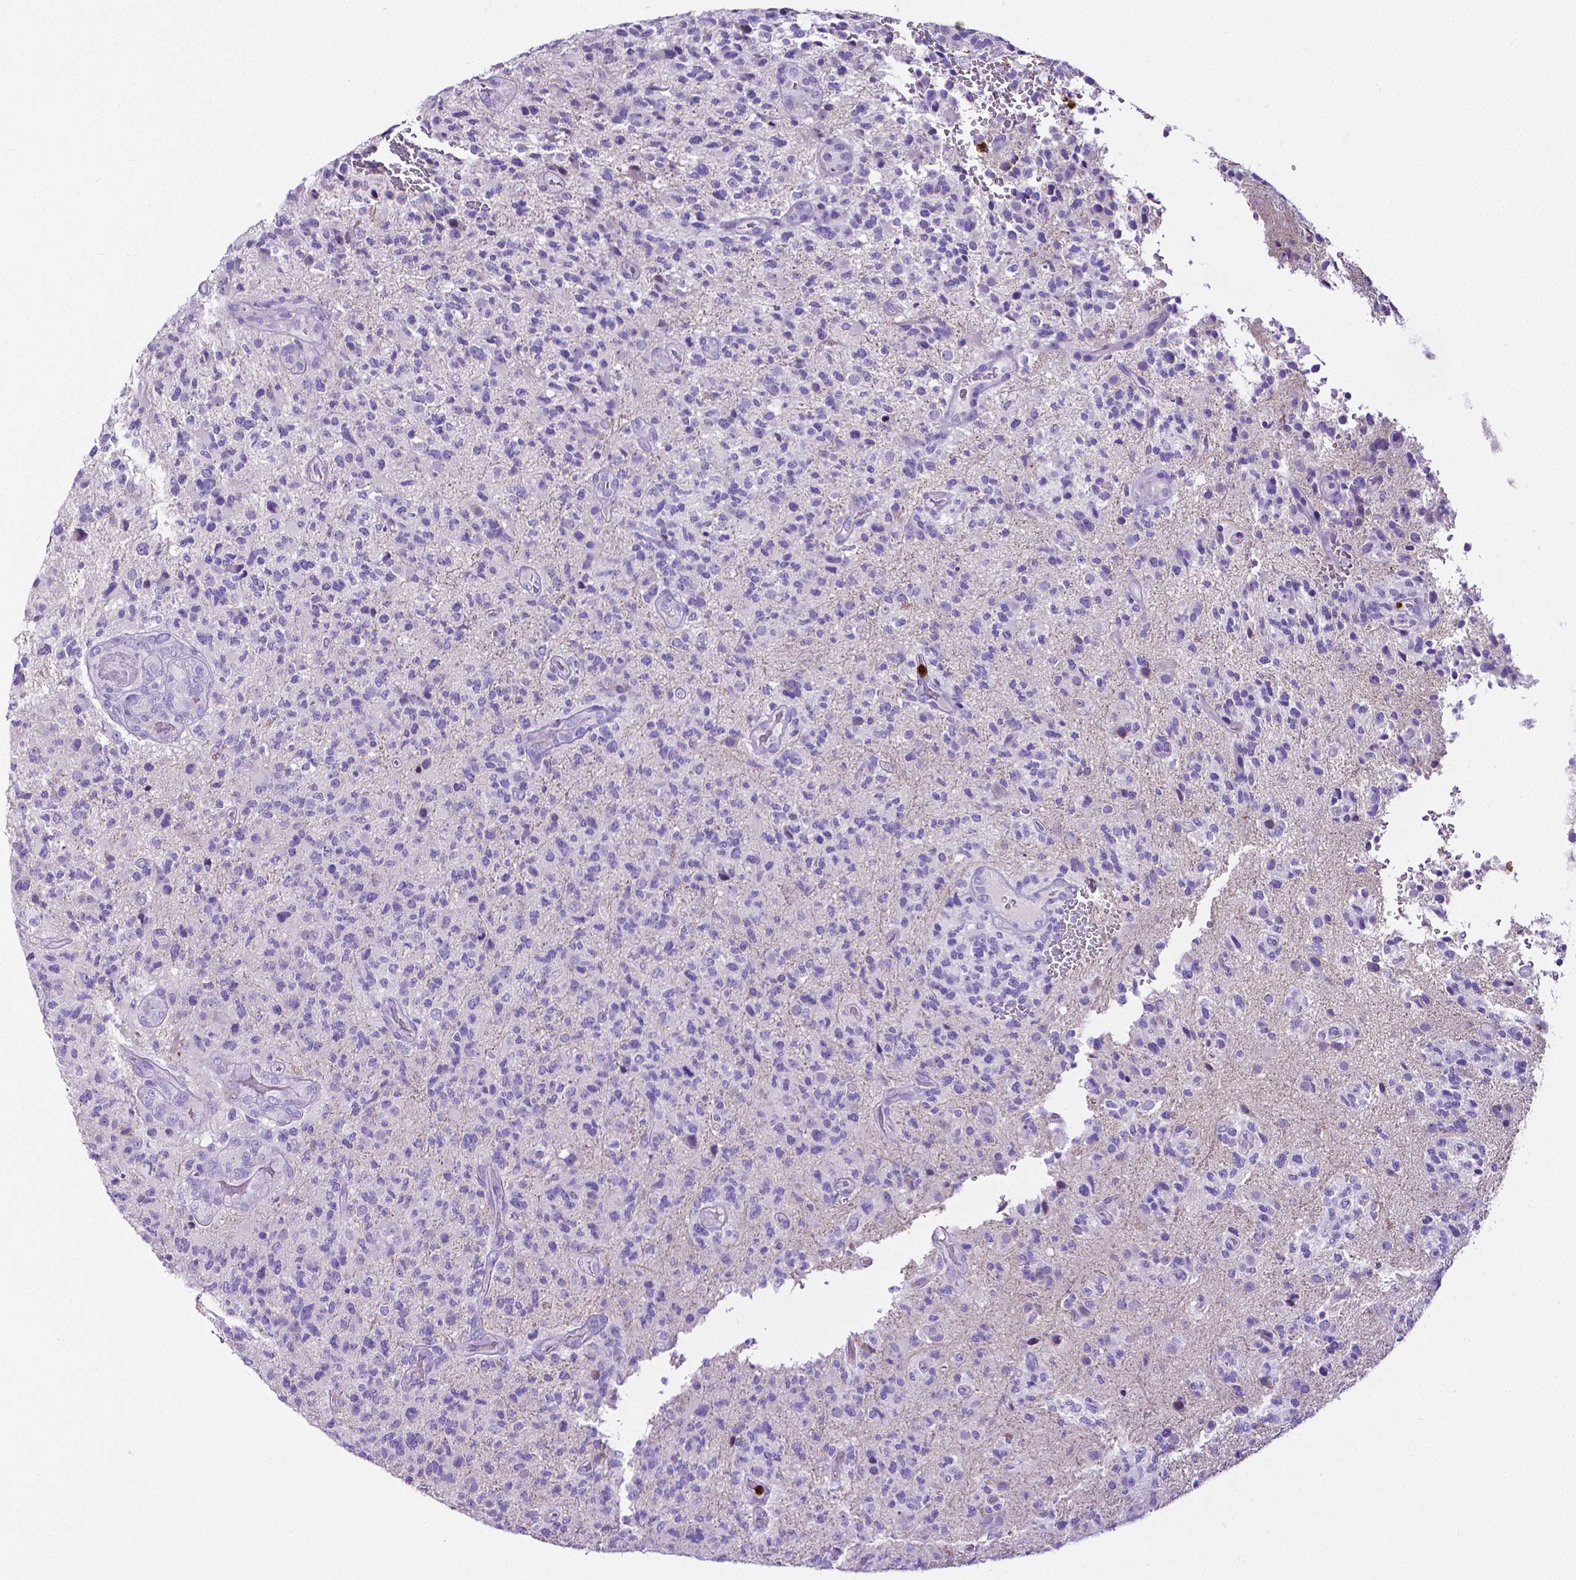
{"staining": {"intensity": "negative", "quantity": "none", "location": "none"}, "tissue": "glioma", "cell_type": "Tumor cells", "image_type": "cancer", "snomed": [{"axis": "morphology", "description": "Glioma, malignant, High grade"}, {"axis": "topography", "description": "Brain"}], "caption": "Histopathology image shows no protein positivity in tumor cells of high-grade glioma (malignant) tissue.", "gene": "MMP9", "patient": {"sex": "female", "age": 71}}